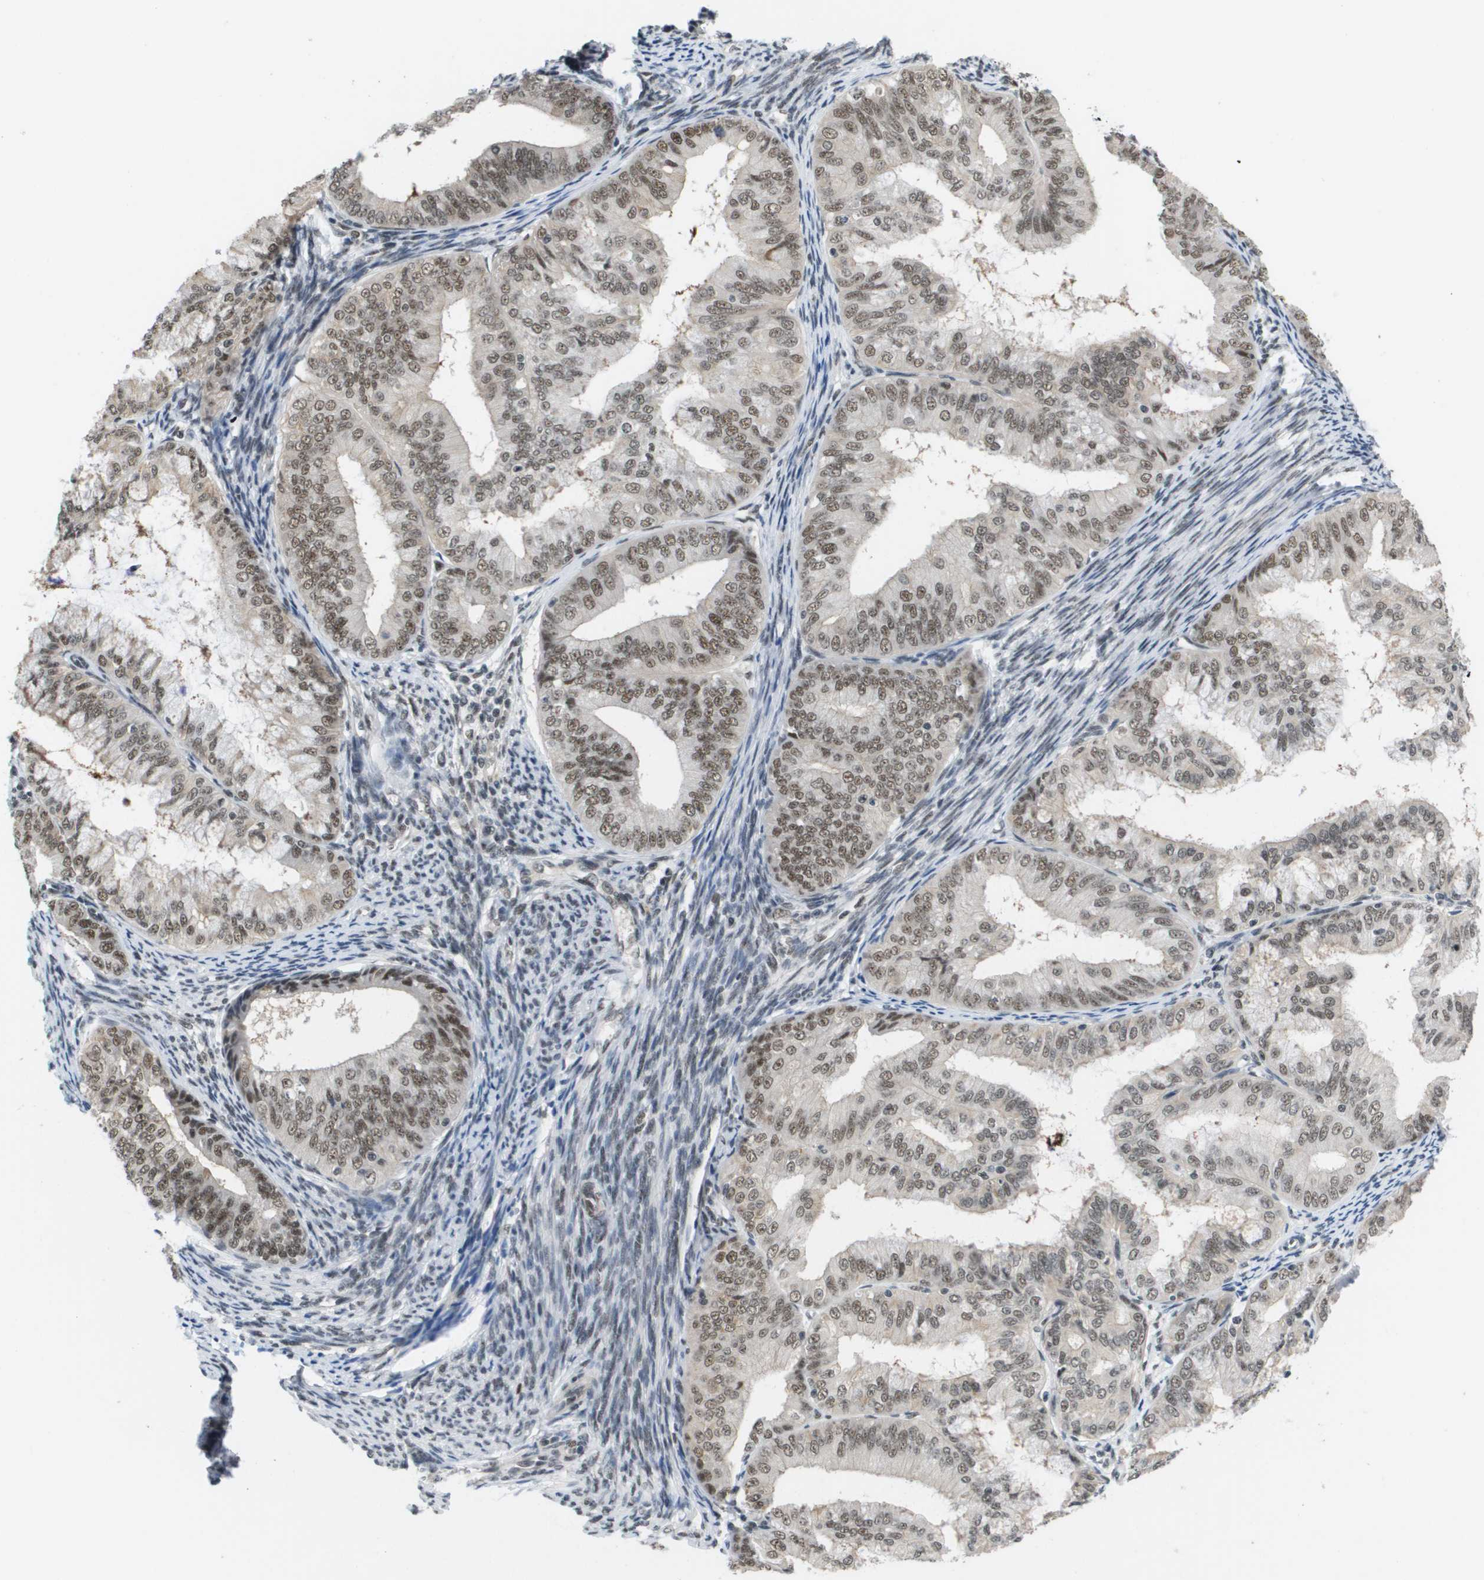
{"staining": {"intensity": "moderate", "quantity": ">75%", "location": "nuclear"}, "tissue": "endometrial cancer", "cell_type": "Tumor cells", "image_type": "cancer", "snomed": [{"axis": "morphology", "description": "Adenocarcinoma, NOS"}, {"axis": "topography", "description": "Endometrium"}], "caption": "Immunohistochemistry (IHC) (DAB) staining of human endometrial adenocarcinoma displays moderate nuclear protein positivity in approximately >75% of tumor cells.", "gene": "ISY1", "patient": {"sex": "female", "age": 63}}